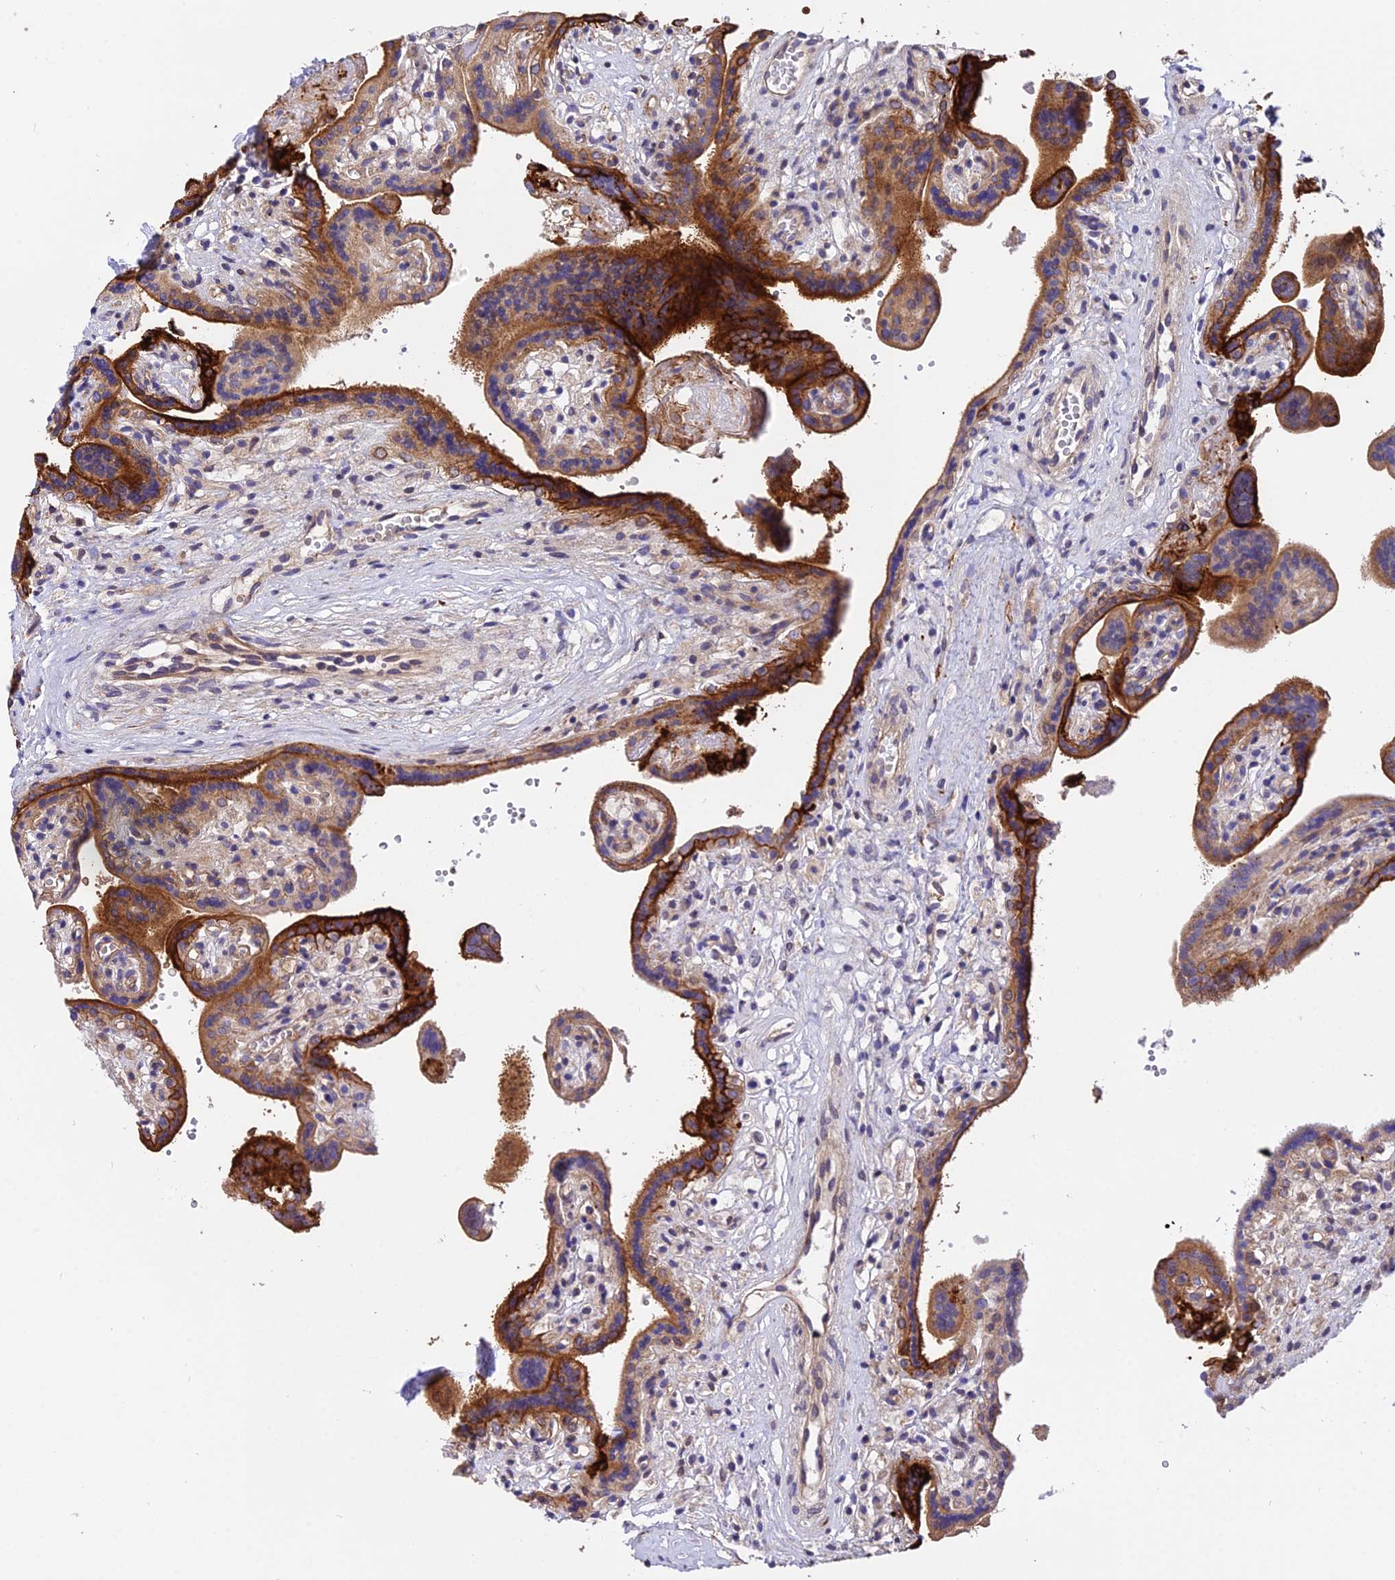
{"staining": {"intensity": "strong", "quantity": ">75%", "location": "cytoplasmic/membranous"}, "tissue": "placenta", "cell_type": "Trophoblastic cells", "image_type": "normal", "snomed": [{"axis": "morphology", "description": "Normal tissue, NOS"}, {"axis": "topography", "description": "Placenta"}], "caption": "Immunohistochemistry histopathology image of benign human placenta stained for a protein (brown), which demonstrates high levels of strong cytoplasmic/membranous staining in approximately >75% of trophoblastic cells.", "gene": "TRIM43B", "patient": {"sex": "female", "age": 37}}